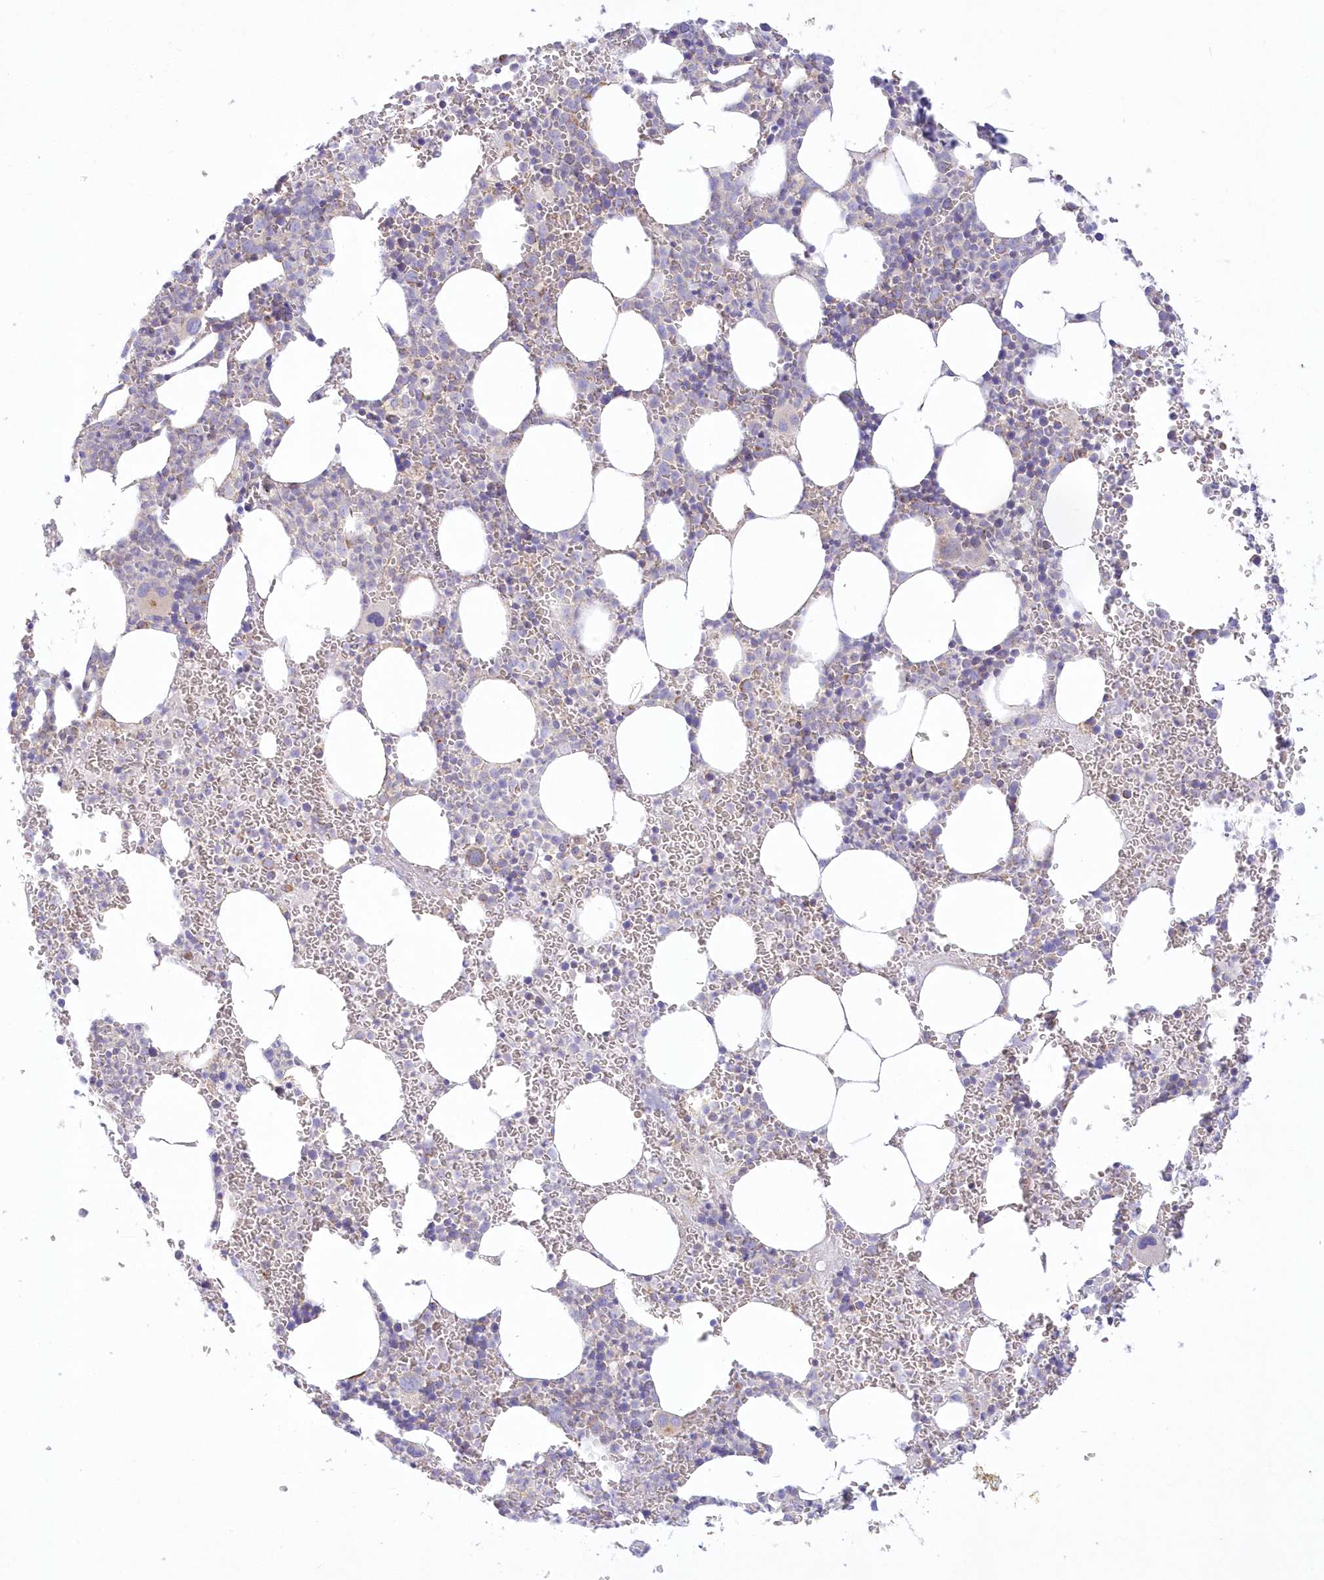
{"staining": {"intensity": "weak", "quantity": "<25%", "location": "cytoplasmic/membranous"}, "tissue": "bone marrow", "cell_type": "Hematopoietic cells", "image_type": "normal", "snomed": [{"axis": "morphology", "description": "Normal tissue, NOS"}, {"axis": "topography", "description": "Bone marrow"}], "caption": "Immunohistochemistry of unremarkable bone marrow demonstrates no staining in hematopoietic cells. (Brightfield microscopy of DAB immunohistochemistry at high magnification).", "gene": "TBC1D14", "patient": {"sex": "female", "age": 78}}